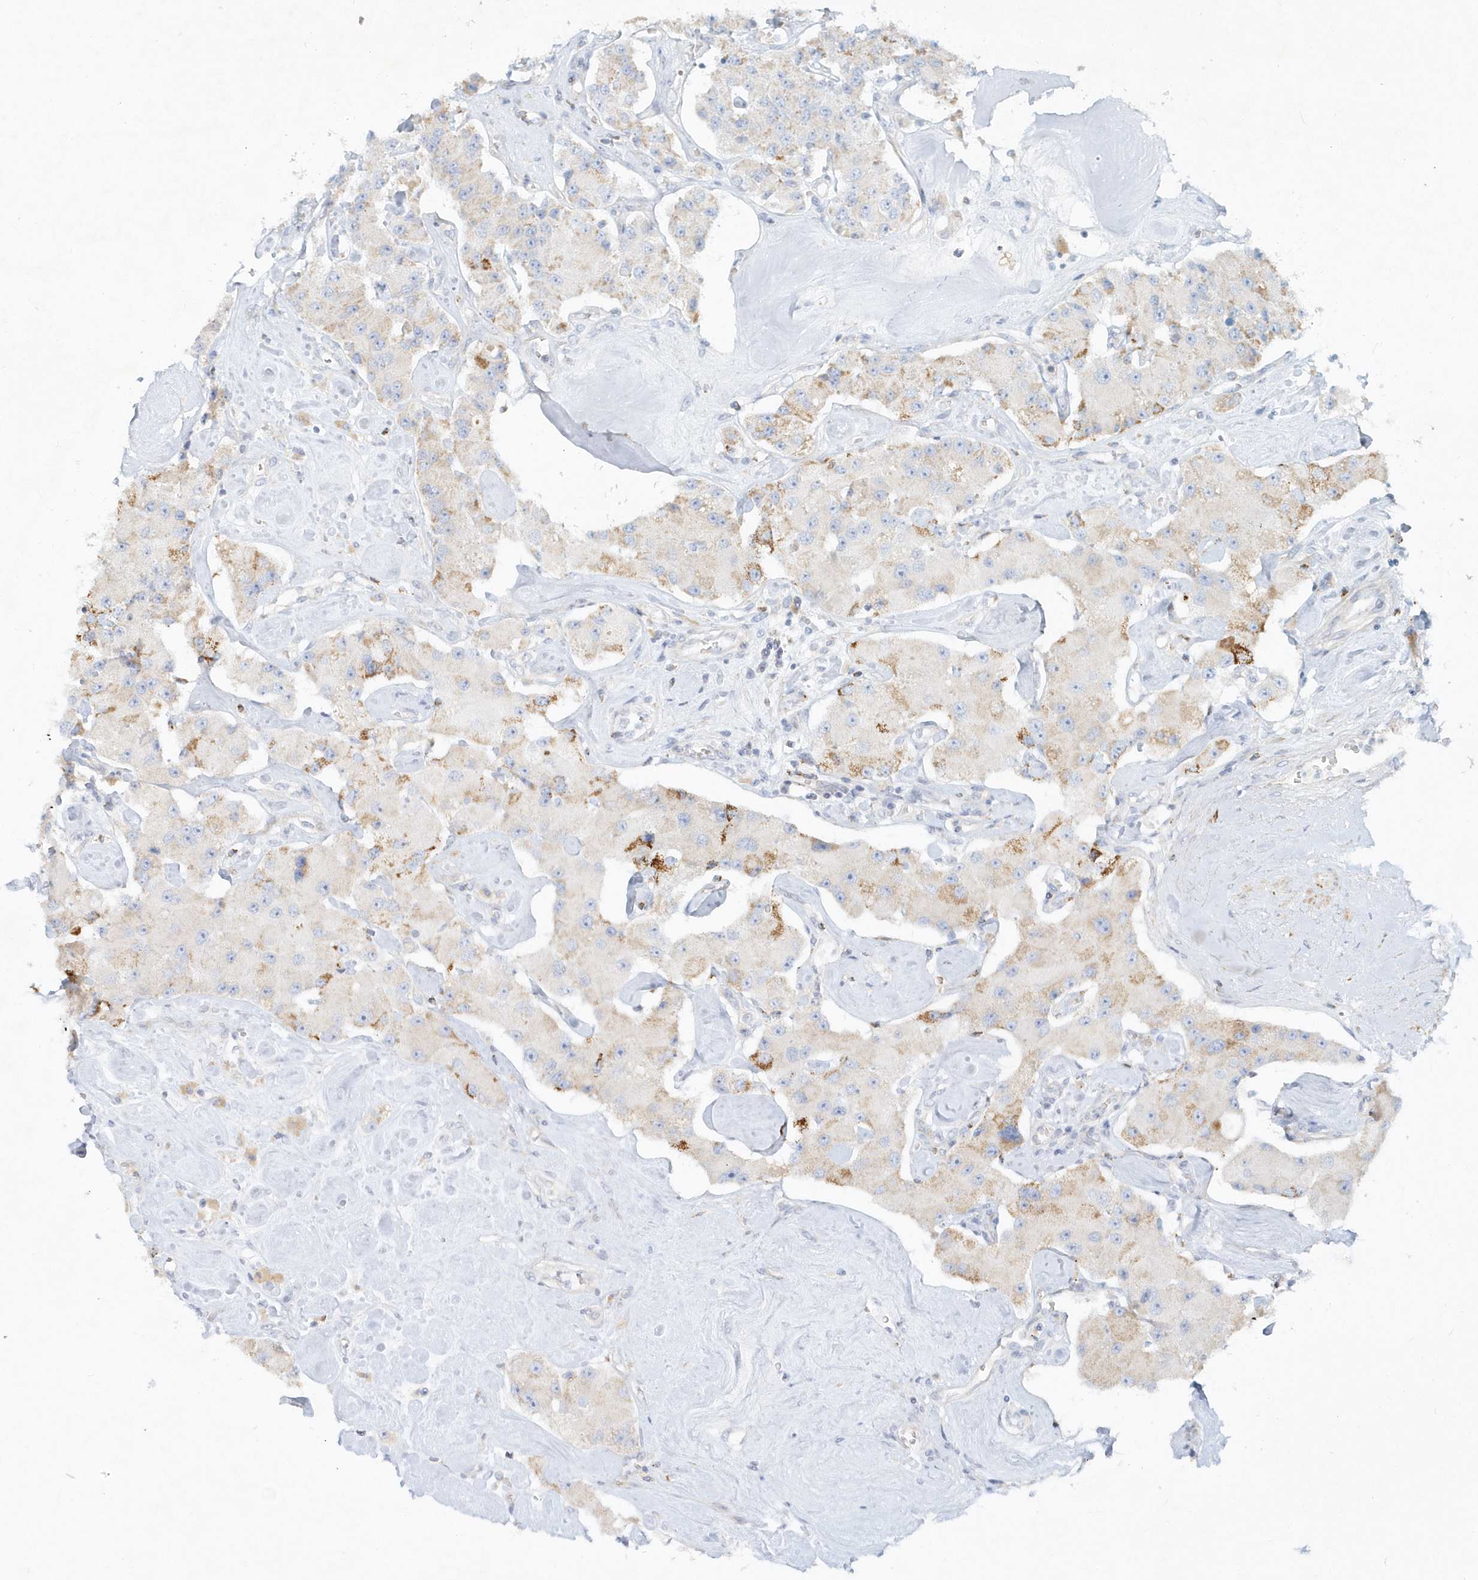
{"staining": {"intensity": "moderate", "quantity": "<25%", "location": "cytoplasmic/membranous"}, "tissue": "carcinoid", "cell_type": "Tumor cells", "image_type": "cancer", "snomed": [{"axis": "morphology", "description": "Carcinoid, malignant, NOS"}, {"axis": "topography", "description": "Pancreas"}], "caption": "High-power microscopy captured an IHC histopathology image of malignant carcinoid, revealing moderate cytoplasmic/membranous positivity in about <25% of tumor cells.", "gene": "DNAH1", "patient": {"sex": "male", "age": 41}}